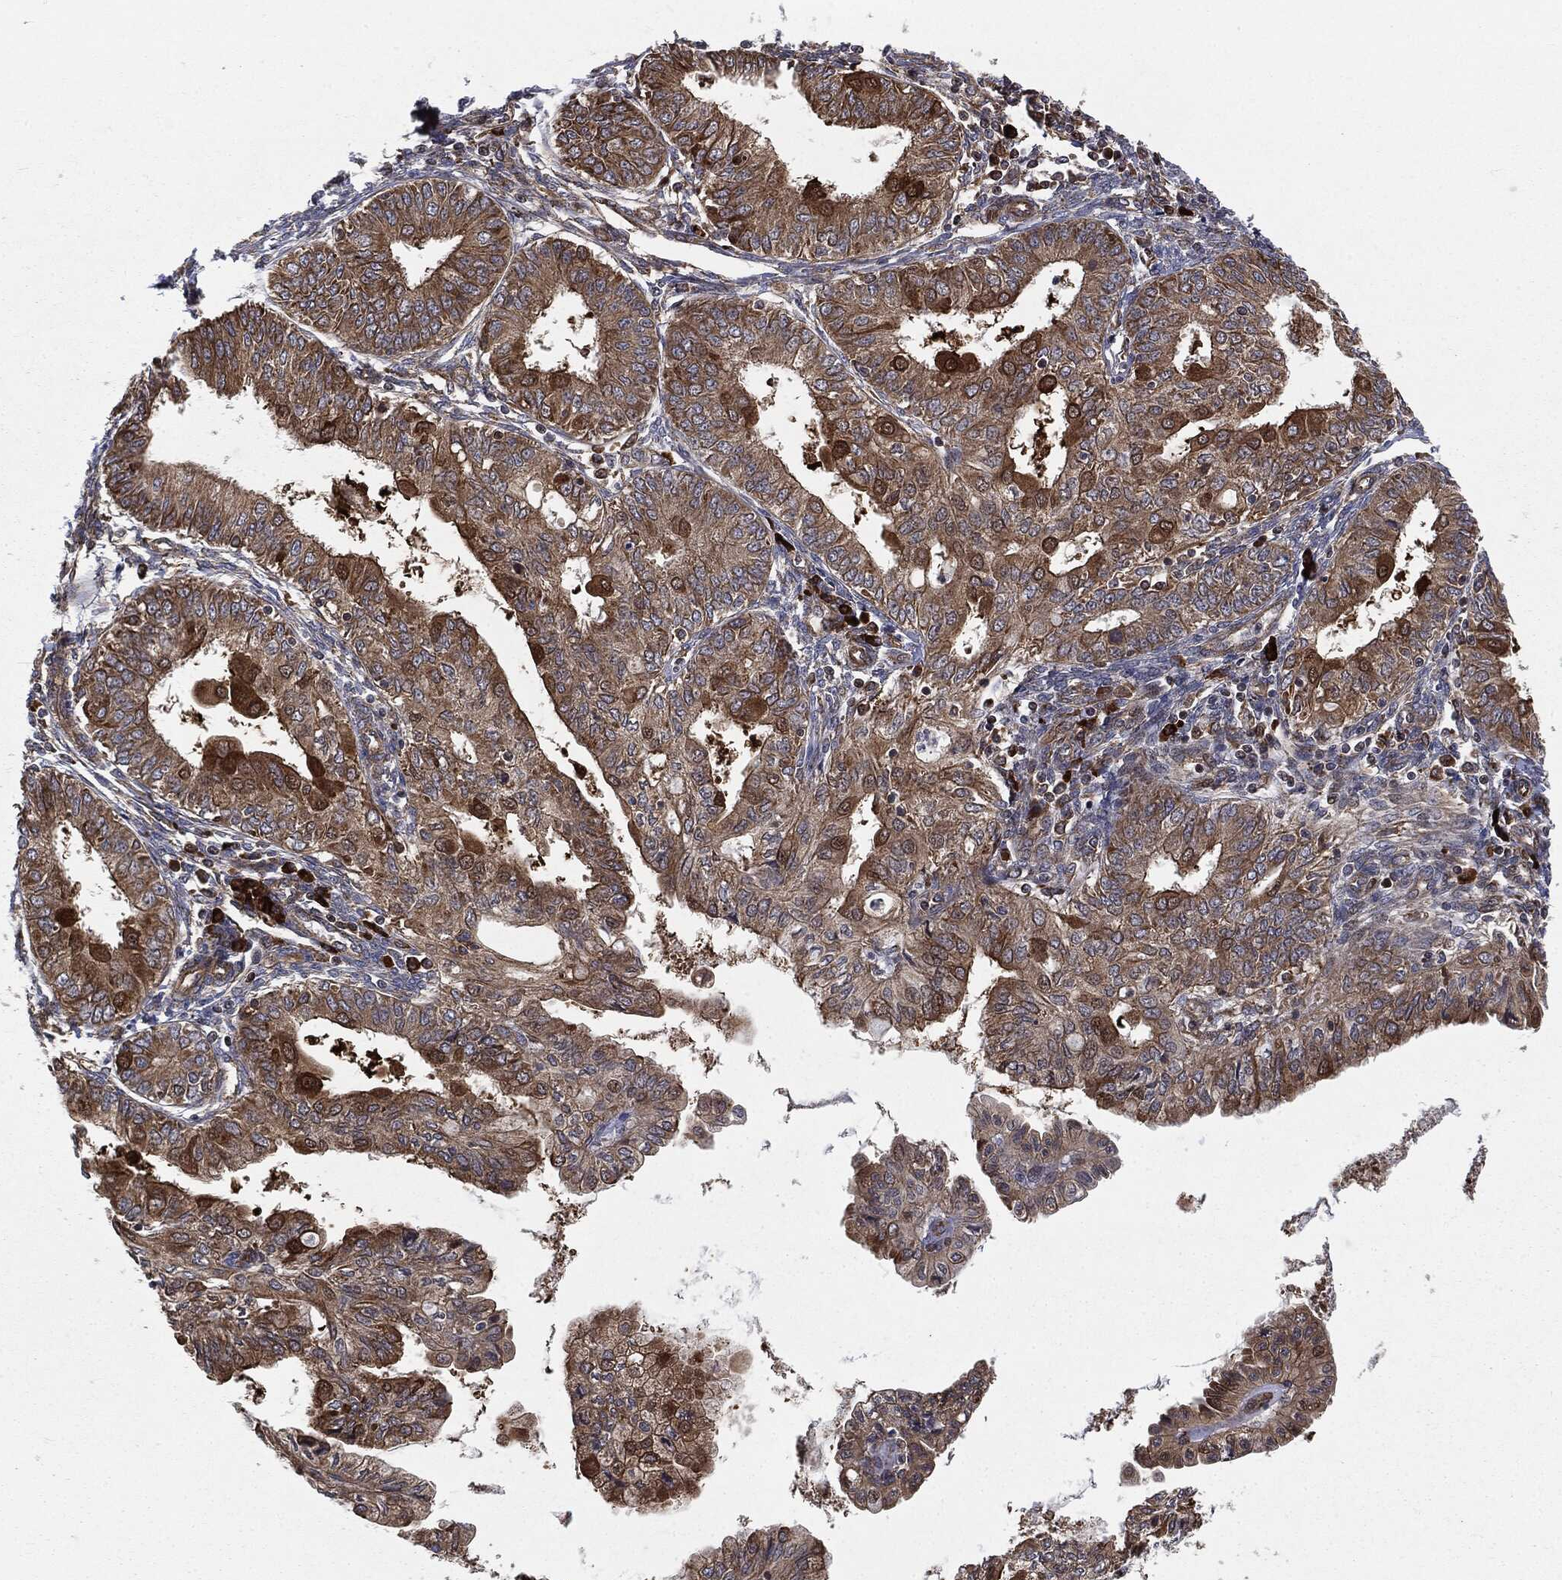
{"staining": {"intensity": "moderate", "quantity": ">75%", "location": "cytoplasmic/membranous"}, "tissue": "endometrial cancer", "cell_type": "Tumor cells", "image_type": "cancer", "snomed": [{"axis": "morphology", "description": "Adenocarcinoma, NOS"}, {"axis": "topography", "description": "Endometrium"}], "caption": "Endometrial cancer stained with a brown dye displays moderate cytoplasmic/membranous positive positivity in approximately >75% of tumor cells.", "gene": "CYLD", "patient": {"sex": "female", "age": 68}}